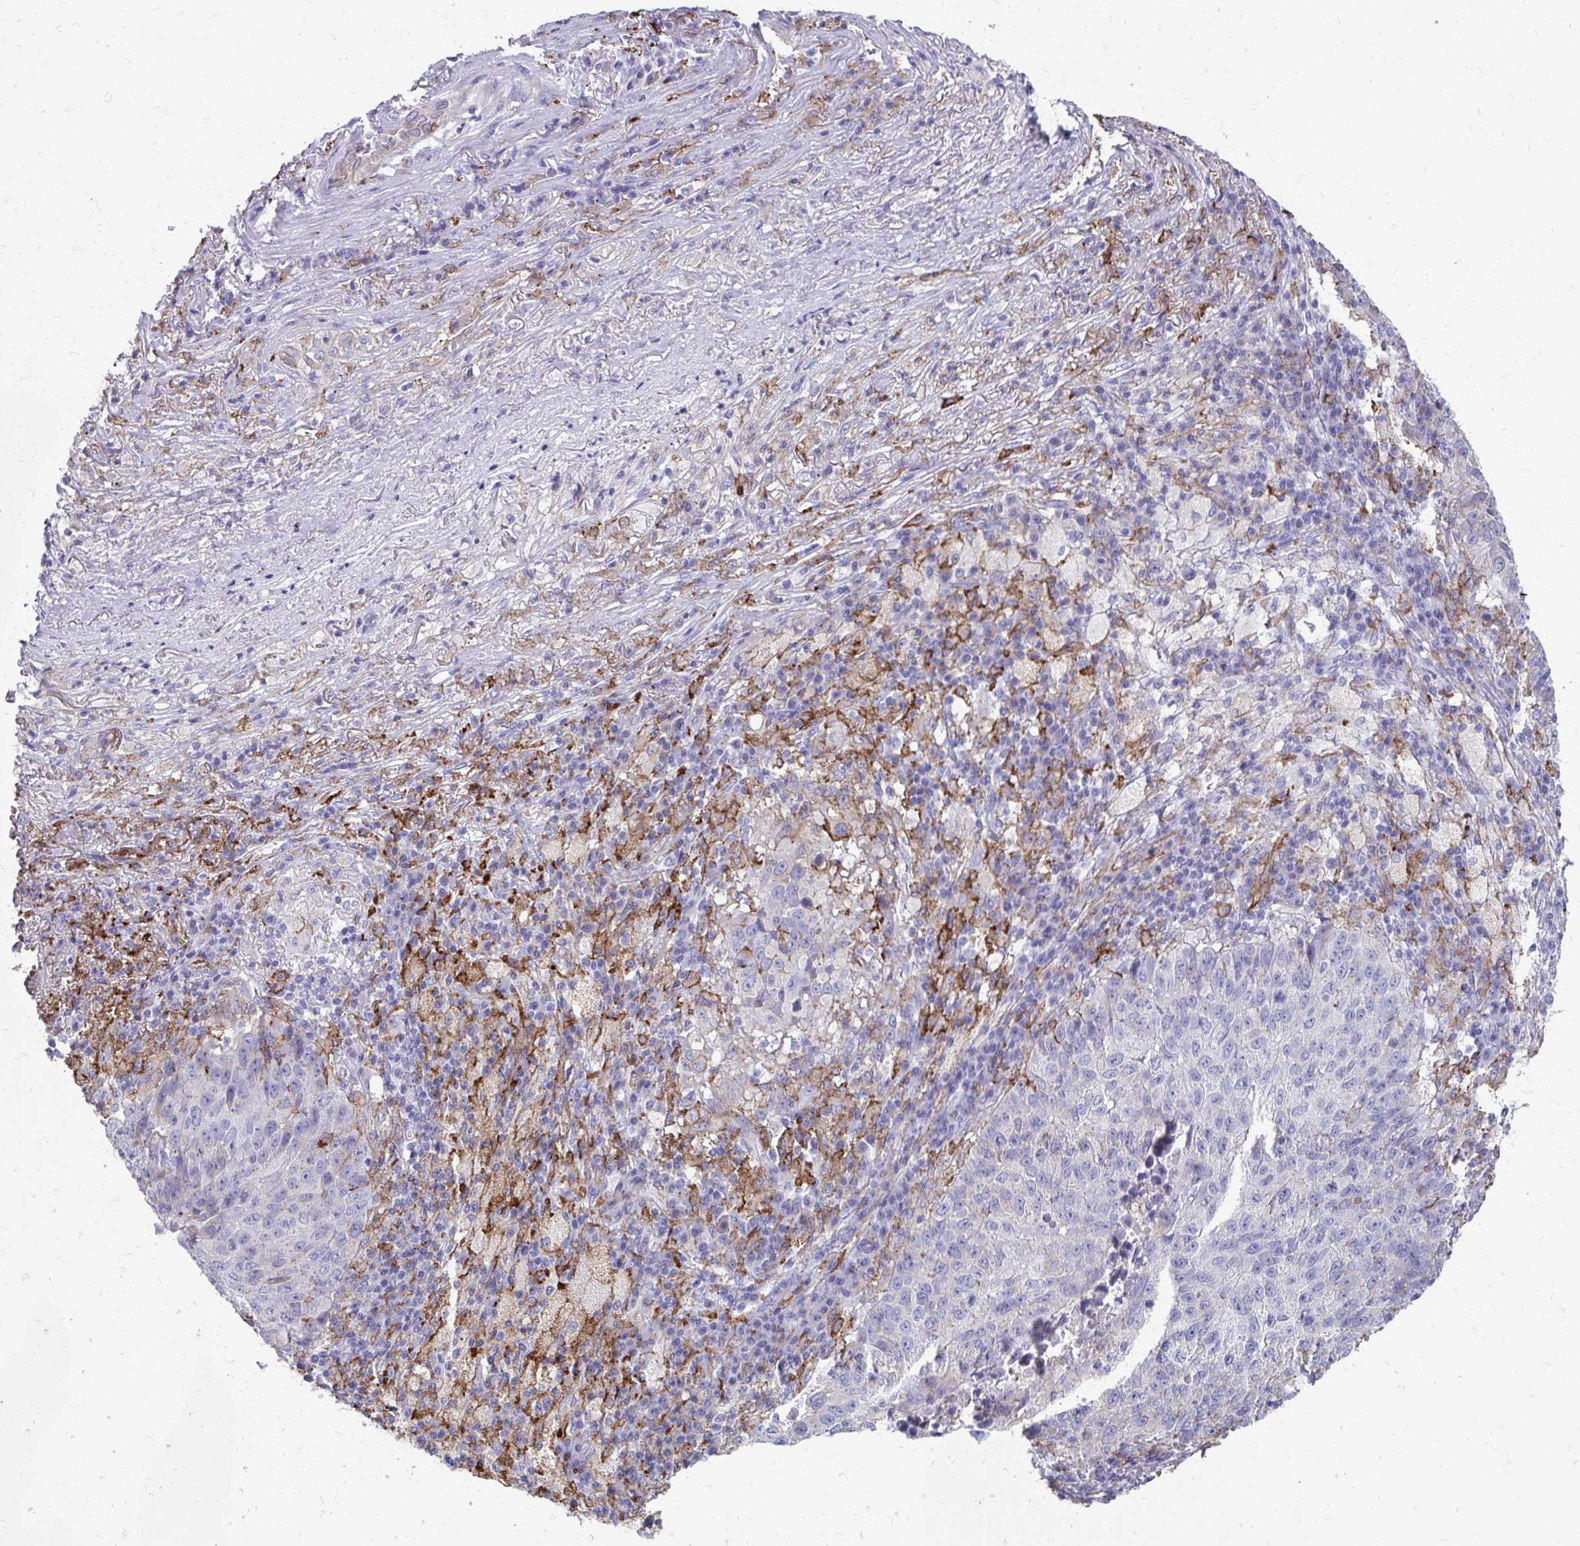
{"staining": {"intensity": "negative", "quantity": "none", "location": "none"}, "tissue": "lung cancer", "cell_type": "Tumor cells", "image_type": "cancer", "snomed": [{"axis": "morphology", "description": "Squamous cell carcinoma, NOS"}, {"axis": "topography", "description": "Lung"}], "caption": "Immunohistochemistry of lung cancer exhibits no expression in tumor cells.", "gene": "CD163", "patient": {"sex": "male", "age": 73}}